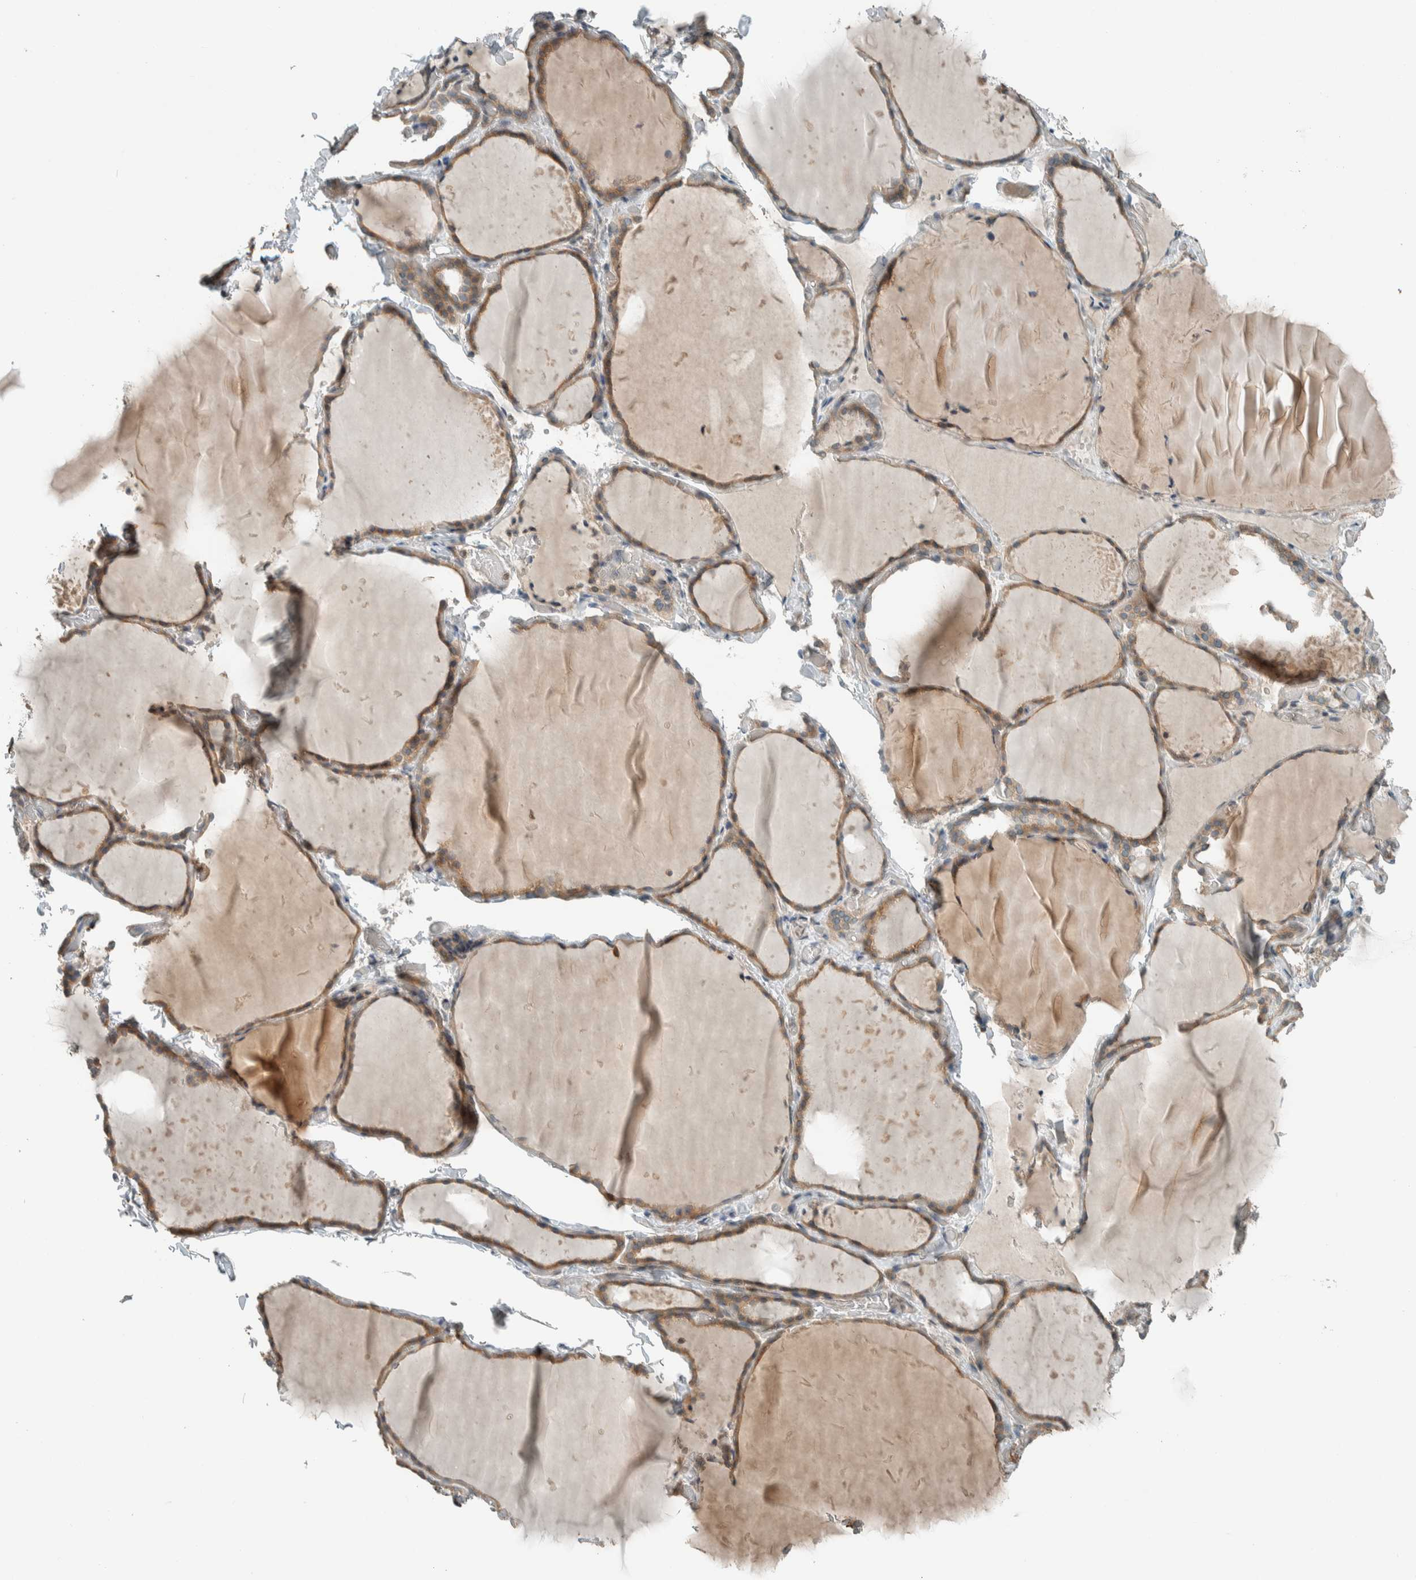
{"staining": {"intensity": "moderate", "quantity": ">75%", "location": "cytoplasmic/membranous"}, "tissue": "thyroid gland", "cell_type": "Glandular cells", "image_type": "normal", "snomed": [{"axis": "morphology", "description": "Normal tissue, NOS"}, {"axis": "topography", "description": "Thyroid gland"}], "caption": "Immunohistochemical staining of benign human thyroid gland shows medium levels of moderate cytoplasmic/membranous staining in approximately >75% of glandular cells. Using DAB (3,3'-diaminobenzidine) (brown) and hematoxylin (blue) stains, captured at high magnification using brightfield microscopy.", "gene": "SEL1L", "patient": {"sex": "female", "age": 22}}